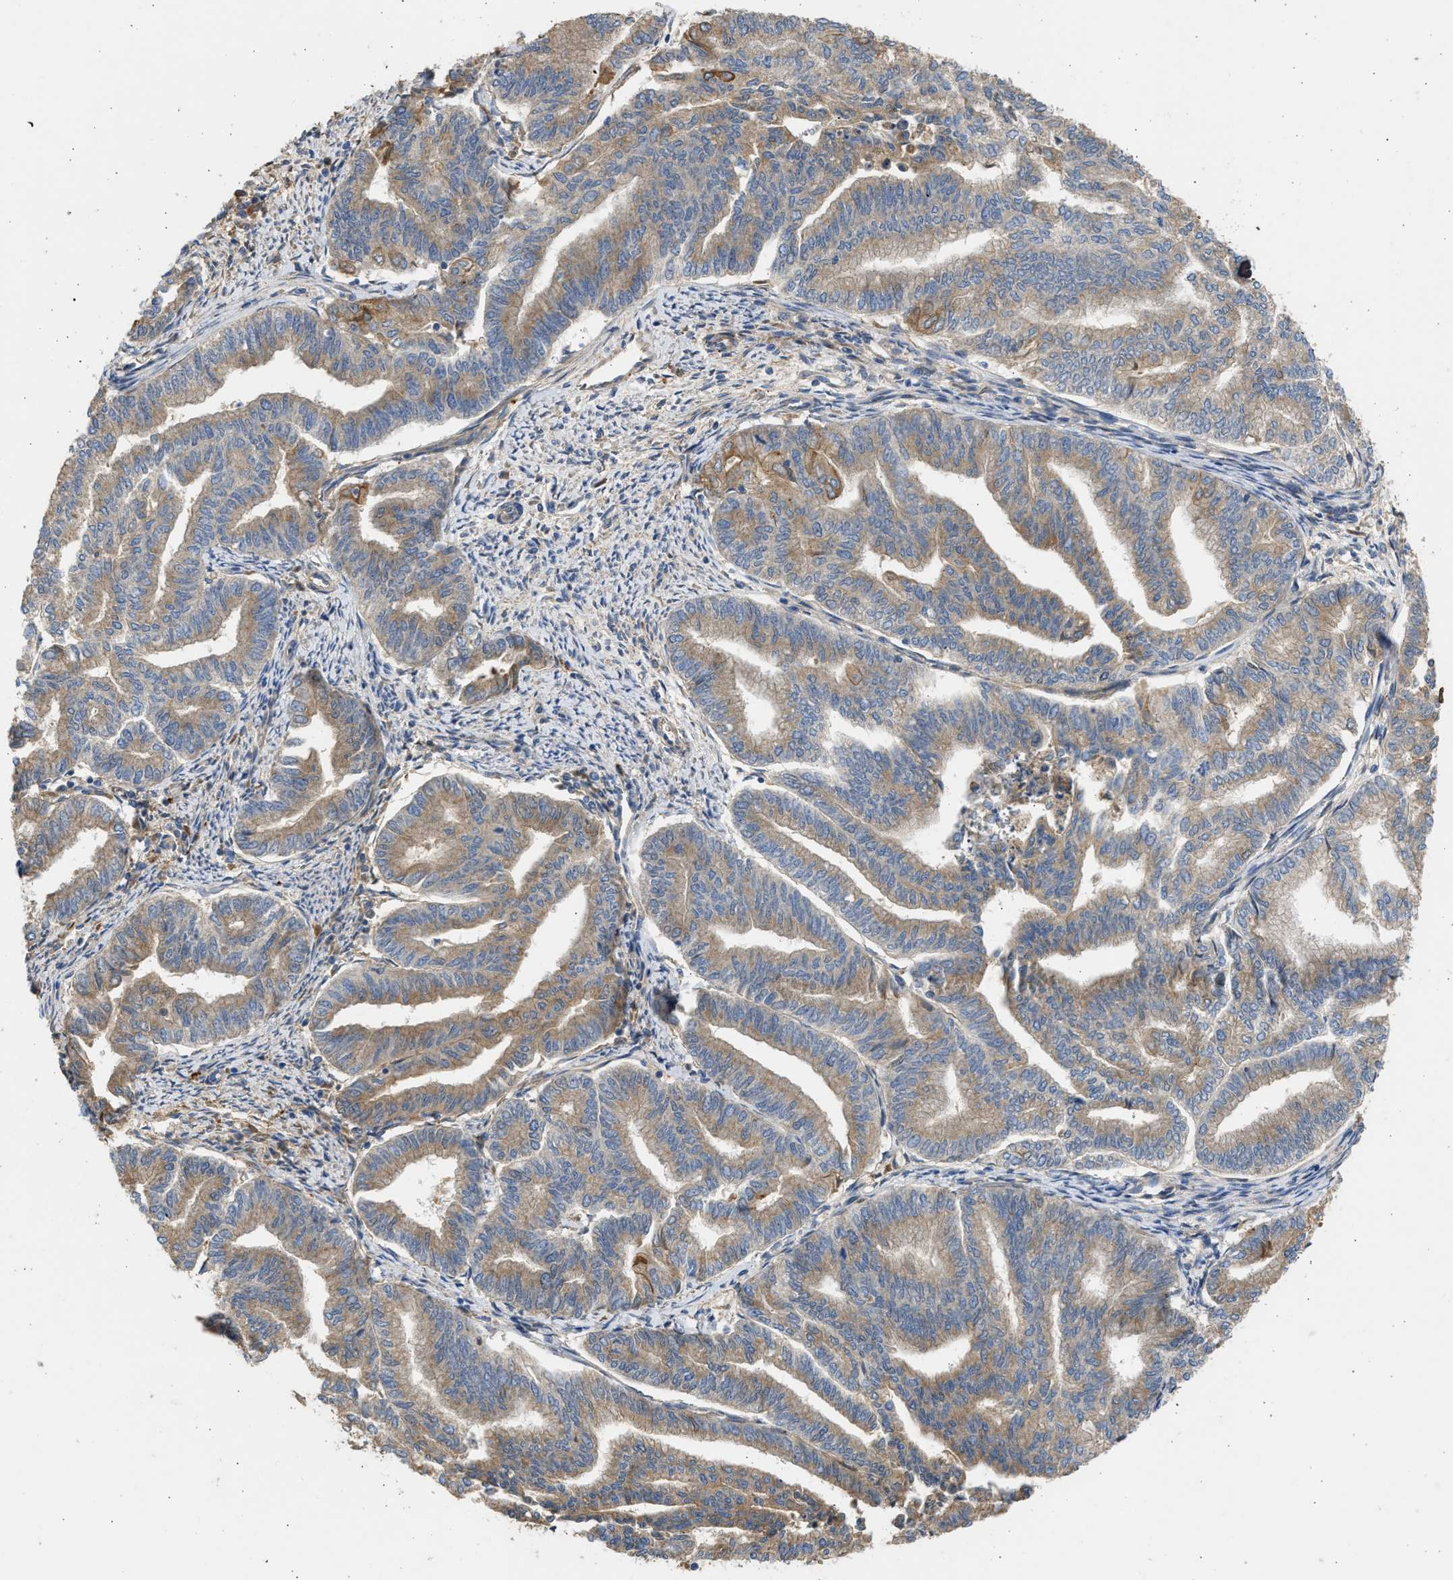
{"staining": {"intensity": "moderate", "quantity": ">75%", "location": "cytoplasmic/membranous"}, "tissue": "endometrial cancer", "cell_type": "Tumor cells", "image_type": "cancer", "snomed": [{"axis": "morphology", "description": "Adenocarcinoma, NOS"}, {"axis": "topography", "description": "Endometrium"}], "caption": "Immunohistochemical staining of endometrial adenocarcinoma shows medium levels of moderate cytoplasmic/membranous positivity in about >75% of tumor cells. (Brightfield microscopy of DAB IHC at high magnification).", "gene": "CSRNP2", "patient": {"sex": "female", "age": 79}}